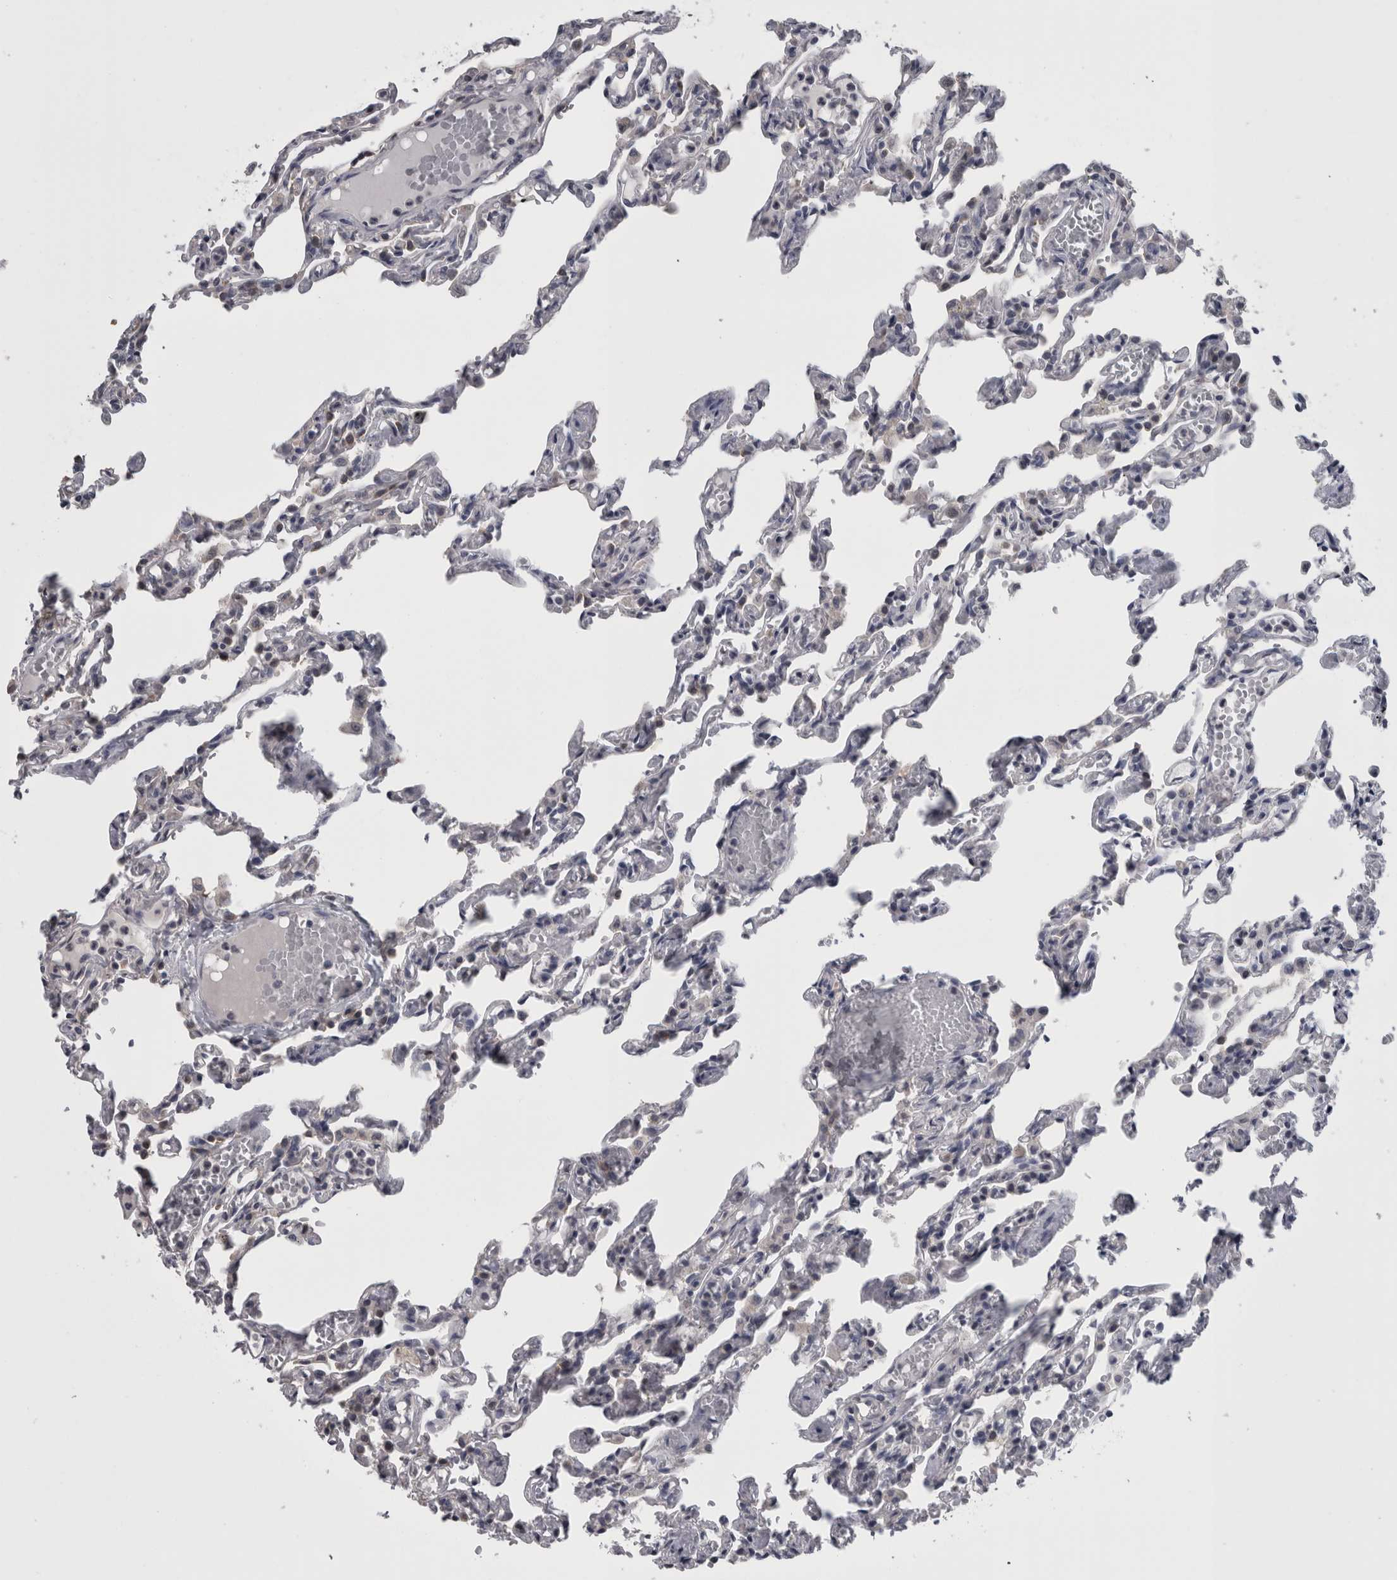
{"staining": {"intensity": "negative", "quantity": "none", "location": "none"}, "tissue": "lung", "cell_type": "Alveolar cells", "image_type": "normal", "snomed": [{"axis": "morphology", "description": "Normal tissue, NOS"}, {"axis": "topography", "description": "Lung"}], "caption": "DAB immunohistochemical staining of benign lung exhibits no significant expression in alveolar cells.", "gene": "APRT", "patient": {"sex": "male", "age": 21}}